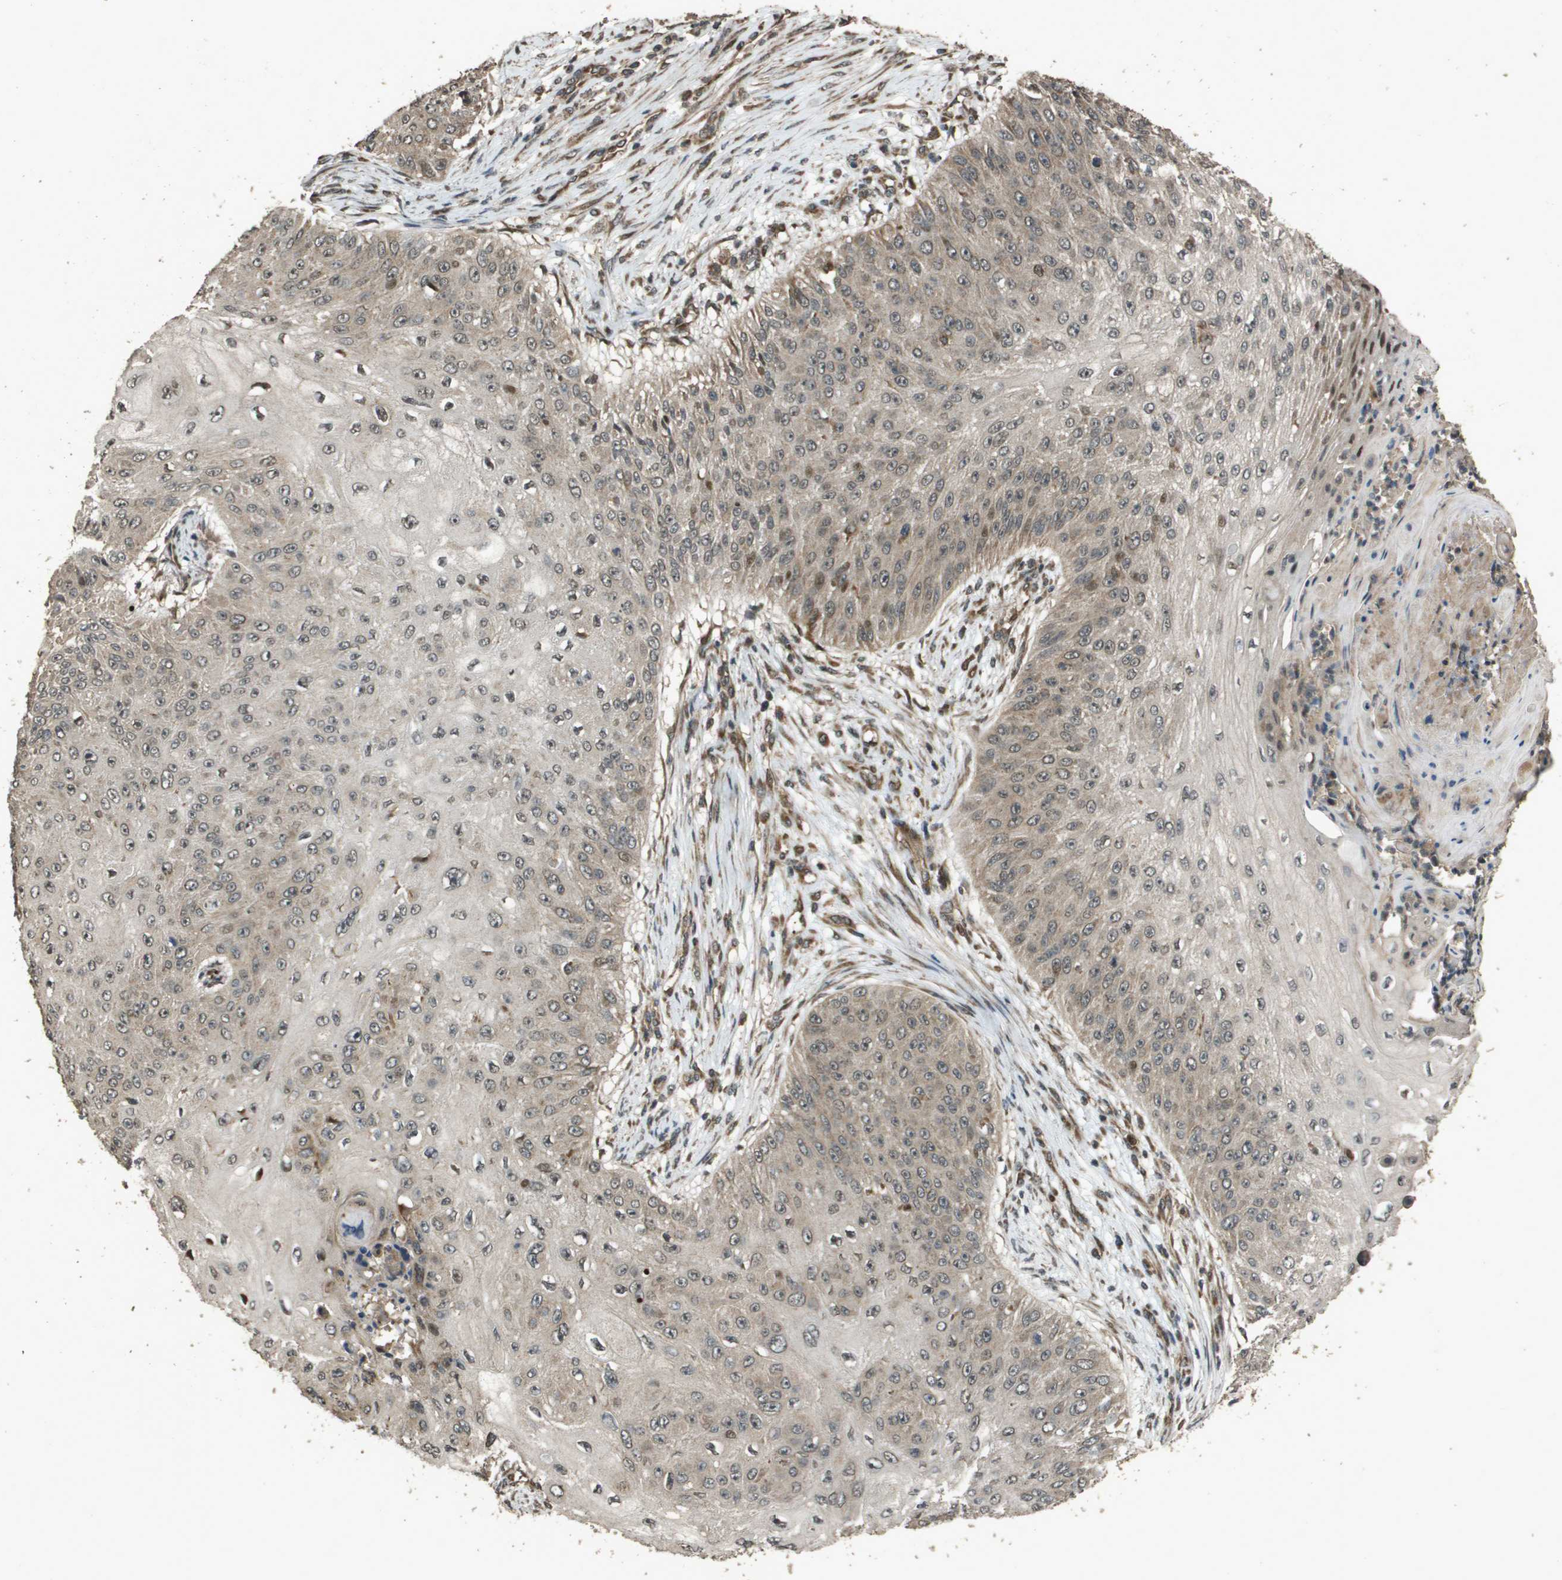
{"staining": {"intensity": "weak", "quantity": ">75%", "location": "cytoplasmic/membranous"}, "tissue": "skin cancer", "cell_type": "Tumor cells", "image_type": "cancer", "snomed": [{"axis": "morphology", "description": "Squamous cell carcinoma, NOS"}, {"axis": "topography", "description": "Skin"}], "caption": "This is an image of immunohistochemistry staining of skin squamous cell carcinoma, which shows weak expression in the cytoplasmic/membranous of tumor cells.", "gene": "FIG4", "patient": {"sex": "female", "age": 80}}